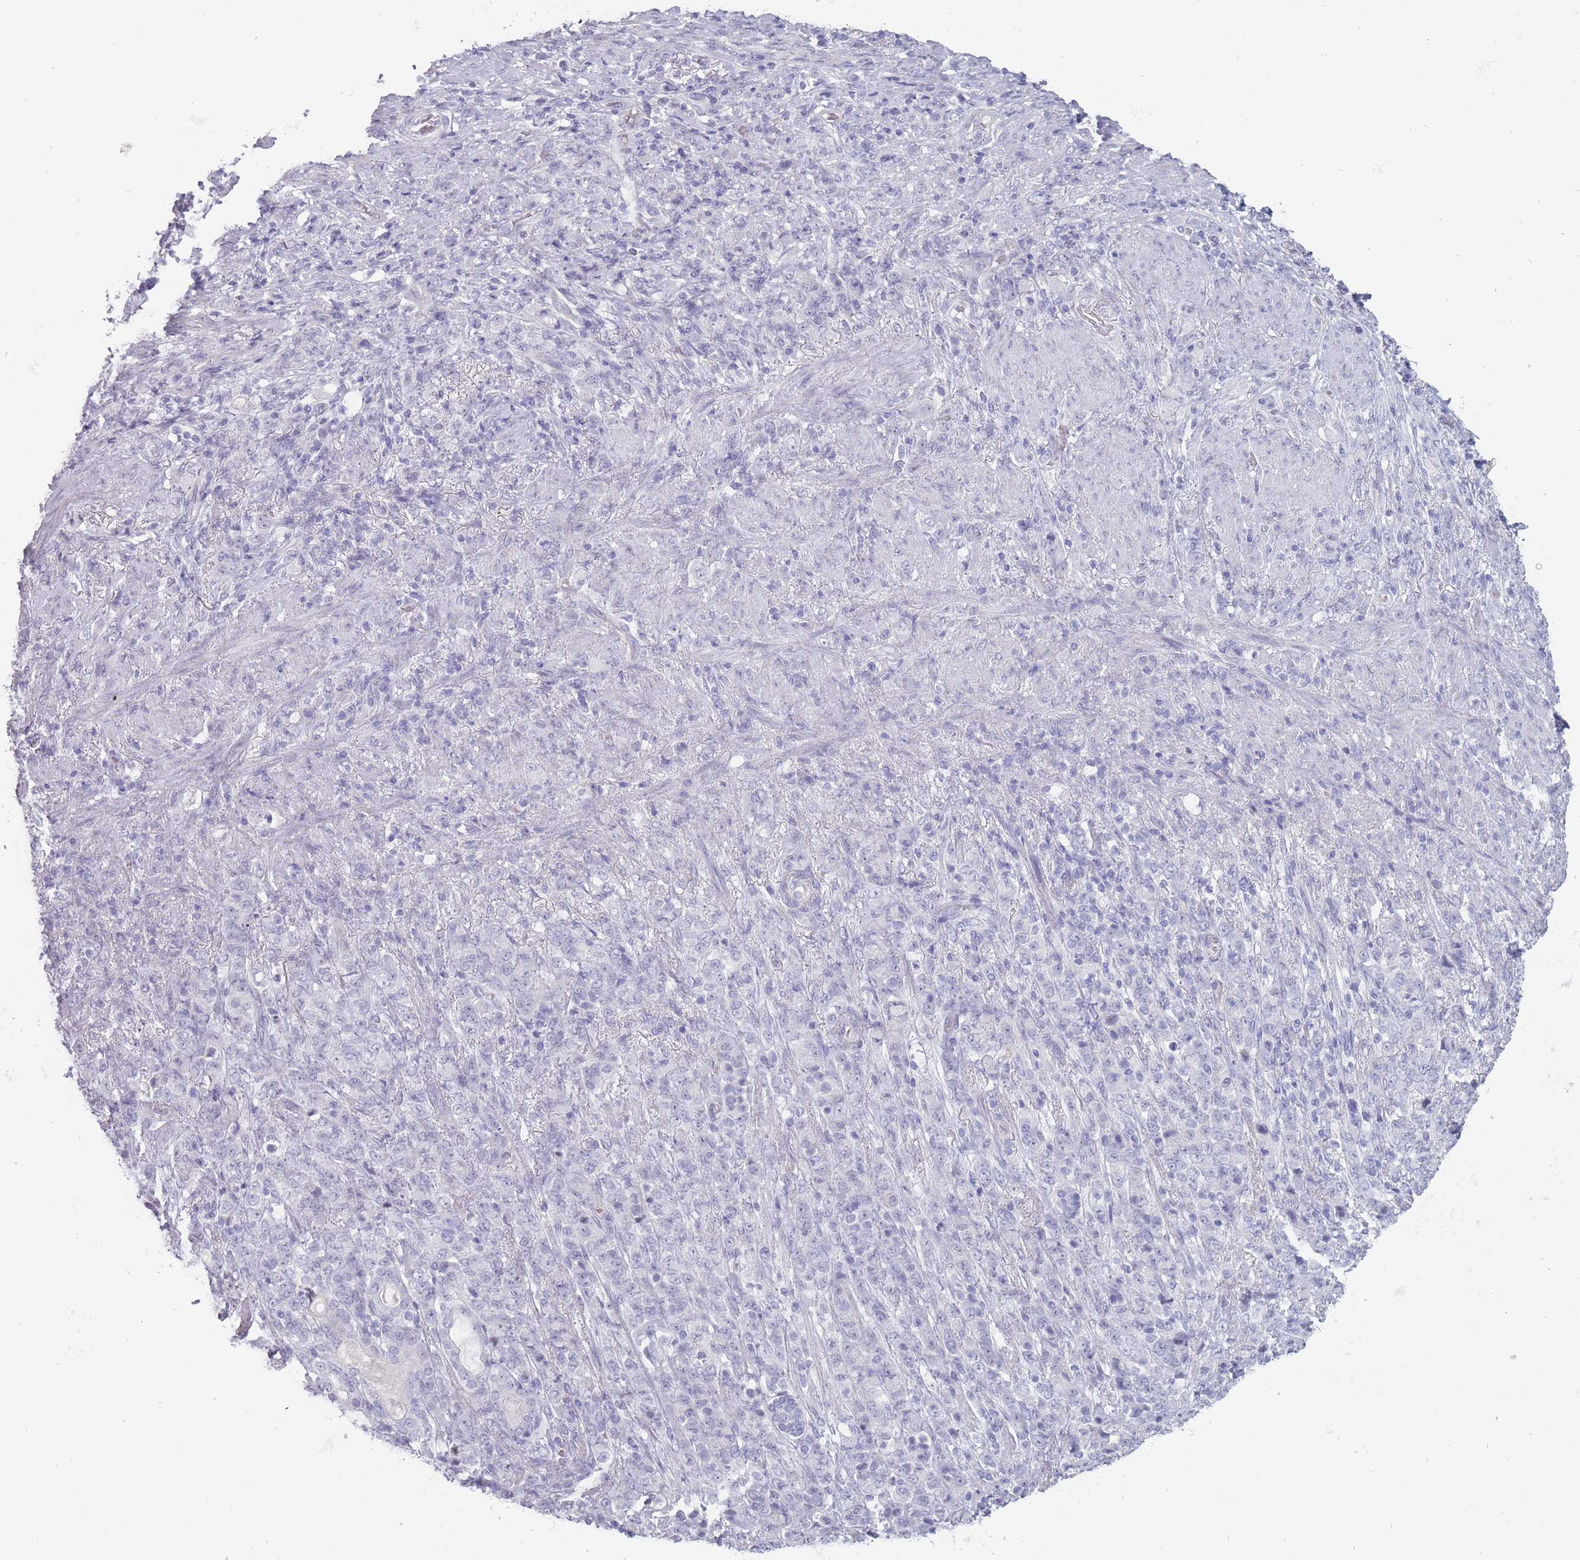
{"staining": {"intensity": "negative", "quantity": "none", "location": "none"}, "tissue": "stomach cancer", "cell_type": "Tumor cells", "image_type": "cancer", "snomed": [{"axis": "morphology", "description": "Adenocarcinoma, NOS"}, {"axis": "topography", "description": "Stomach"}], "caption": "Tumor cells show no significant expression in adenocarcinoma (stomach).", "gene": "ROS1", "patient": {"sex": "female", "age": 79}}